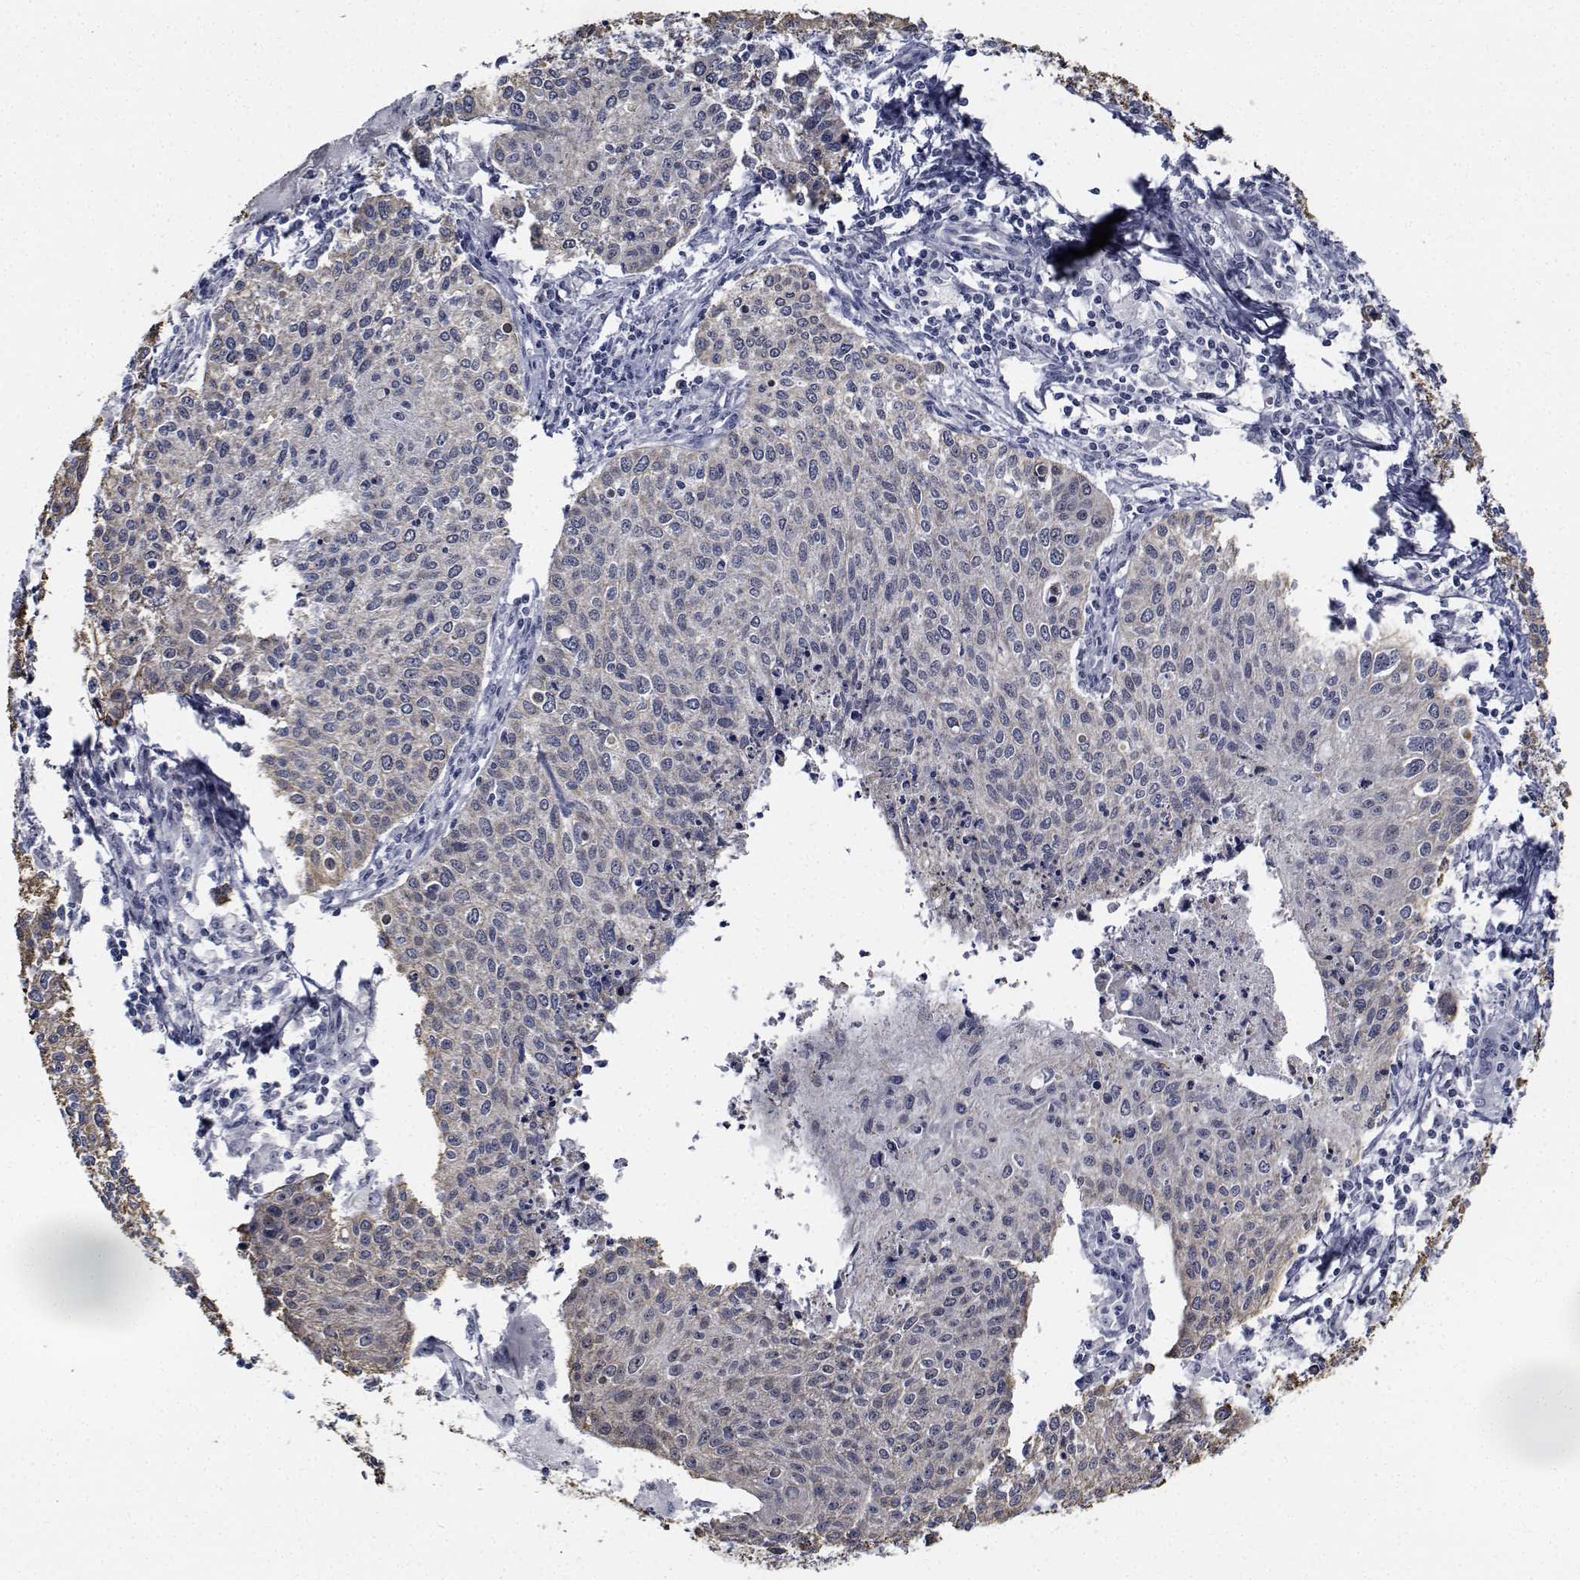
{"staining": {"intensity": "negative", "quantity": "none", "location": "none"}, "tissue": "cervical cancer", "cell_type": "Tumor cells", "image_type": "cancer", "snomed": [{"axis": "morphology", "description": "Squamous cell carcinoma, NOS"}, {"axis": "topography", "description": "Cervix"}], "caption": "Immunohistochemical staining of cervical cancer (squamous cell carcinoma) reveals no significant staining in tumor cells. (DAB IHC visualized using brightfield microscopy, high magnification).", "gene": "NVL", "patient": {"sex": "female", "age": 38}}